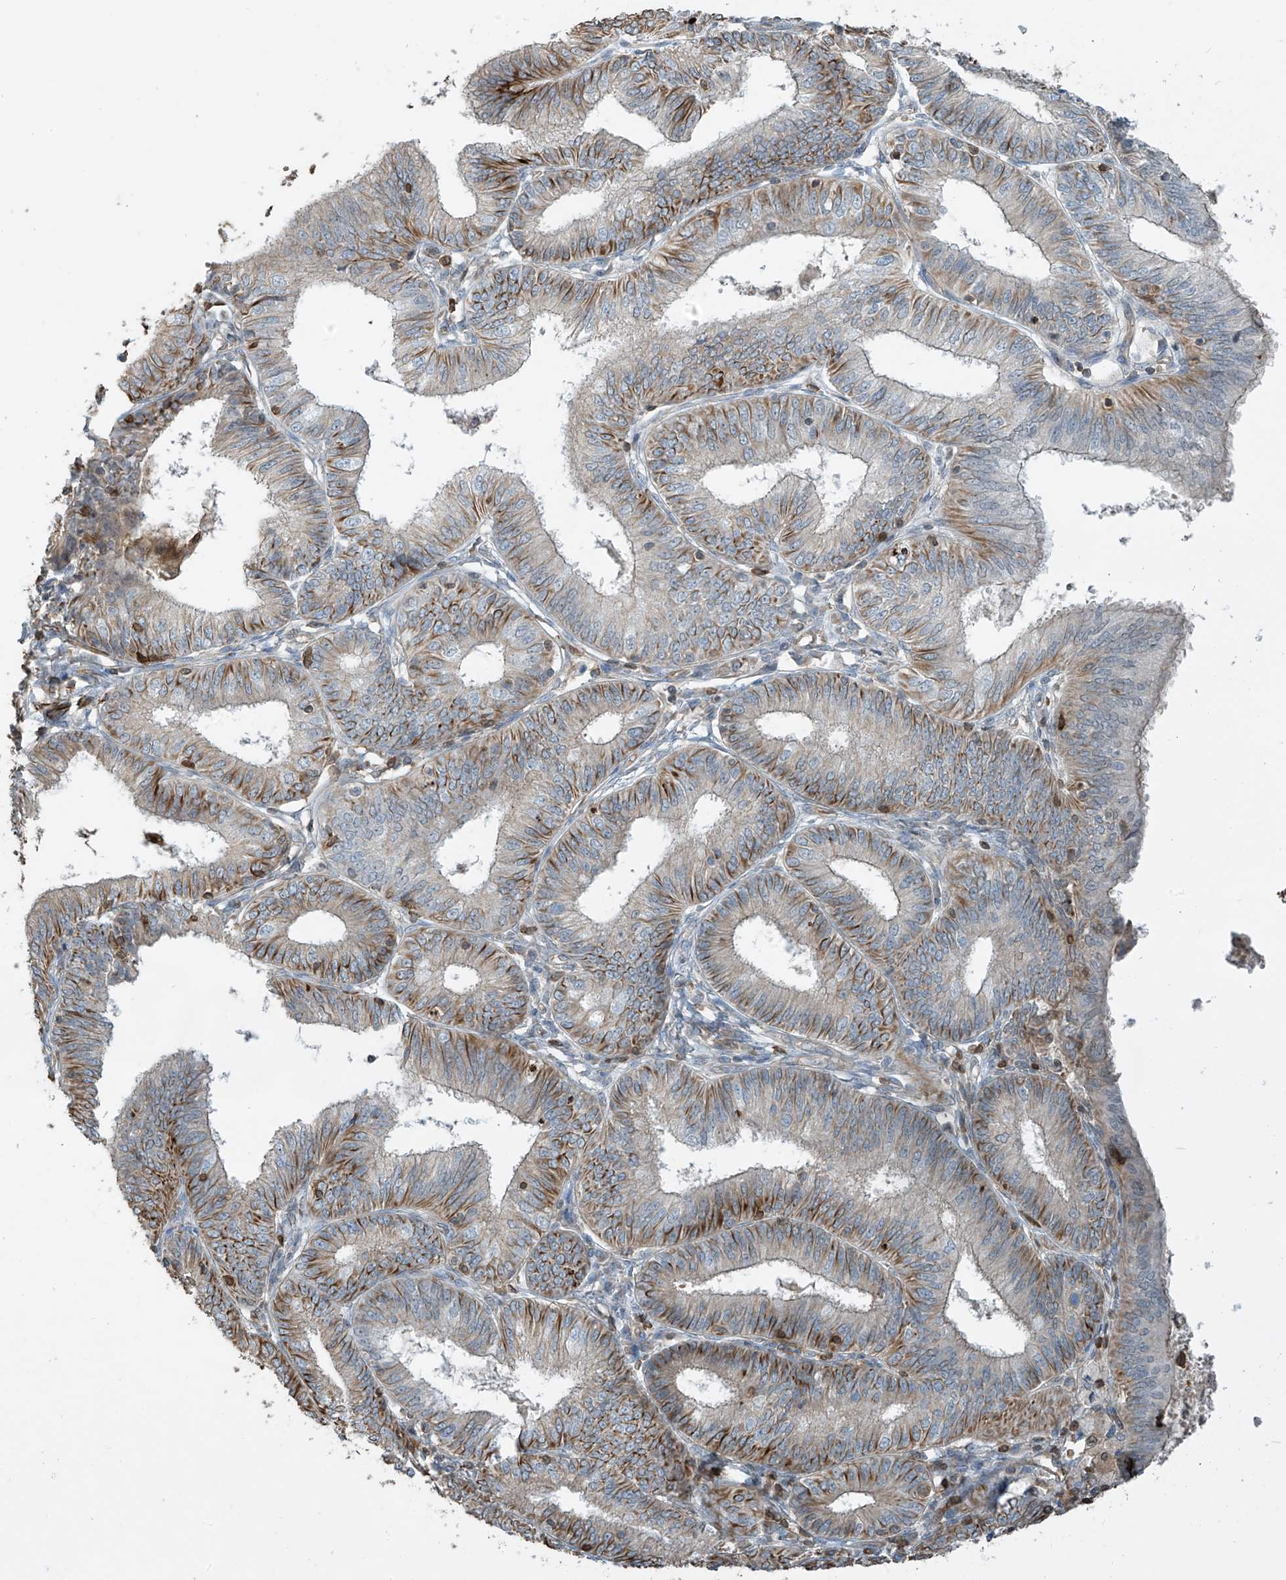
{"staining": {"intensity": "moderate", "quantity": "25%-75%", "location": "cytoplasmic/membranous"}, "tissue": "endometrial cancer", "cell_type": "Tumor cells", "image_type": "cancer", "snomed": [{"axis": "morphology", "description": "Adenocarcinoma, NOS"}, {"axis": "topography", "description": "Endometrium"}], "caption": "Immunohistochemistry (IHC) staining of adenocarcinoma (endometrial), which exhibits medium levels of moderate cytoplasmic/membranous staining in approximately 25%-75% of tumor cells indicating moderate cytoplasmic/membranous protein staining. The staining was performed using DAB (brown) for protein detection and nuclei were counterstained in hematoxylin (blue).", "gene": "SH3BGRL3", "patient": {"sex": "female", "age": 51}}